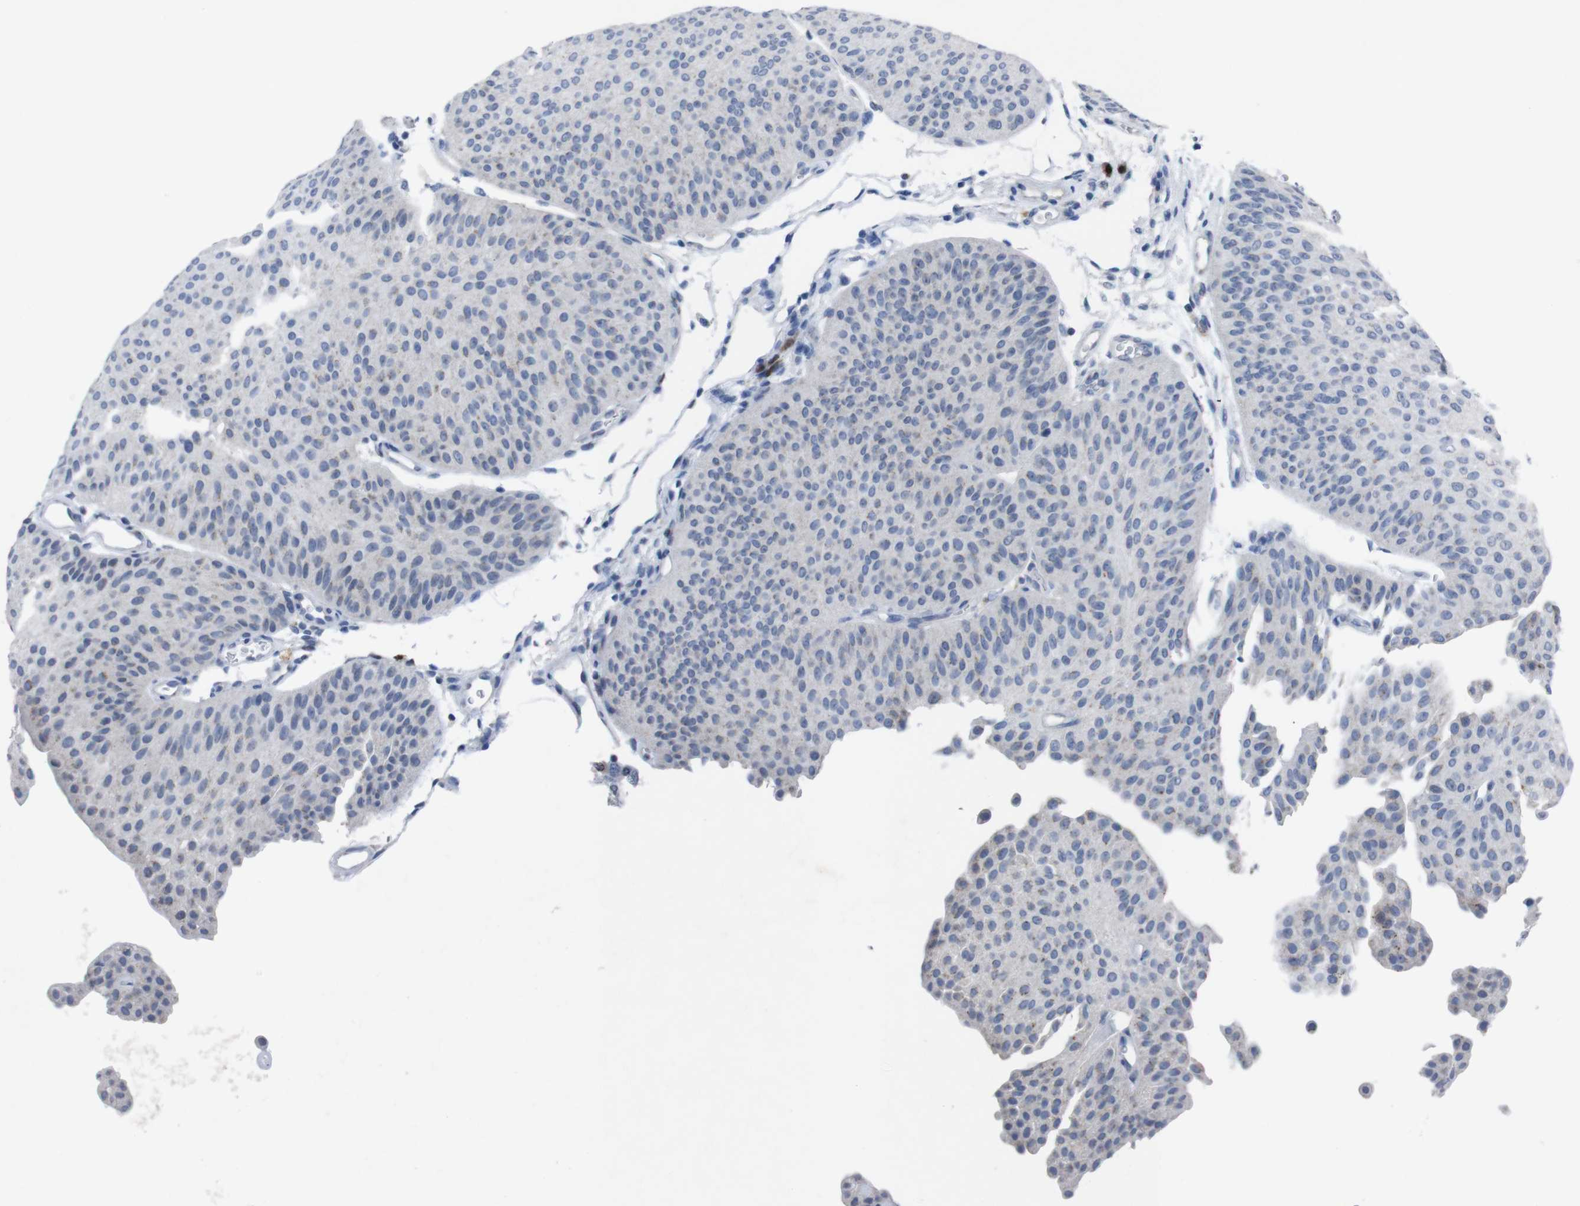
{"staining": {"intensity": "negative", "quantity": "none", "location": "none"}, "tissue": "urothelial cancer", "cell_type": "Tumor cells", "image_type": "cancer", "snomed": [{"axis": "morphology", "description": "Urothelial carcinoma, Low grade"}, {"axis": "topography", "description": "Urinary bladder"}], "caption": "Immunohistochemistry (IHC) photomicrograph of neoplastic tissue: urothelial cancer stained with DAB displays no significant protein positivity in tumor cells.", "gene": "IRF4", "patient": {"sex": "female", "age": 60}}